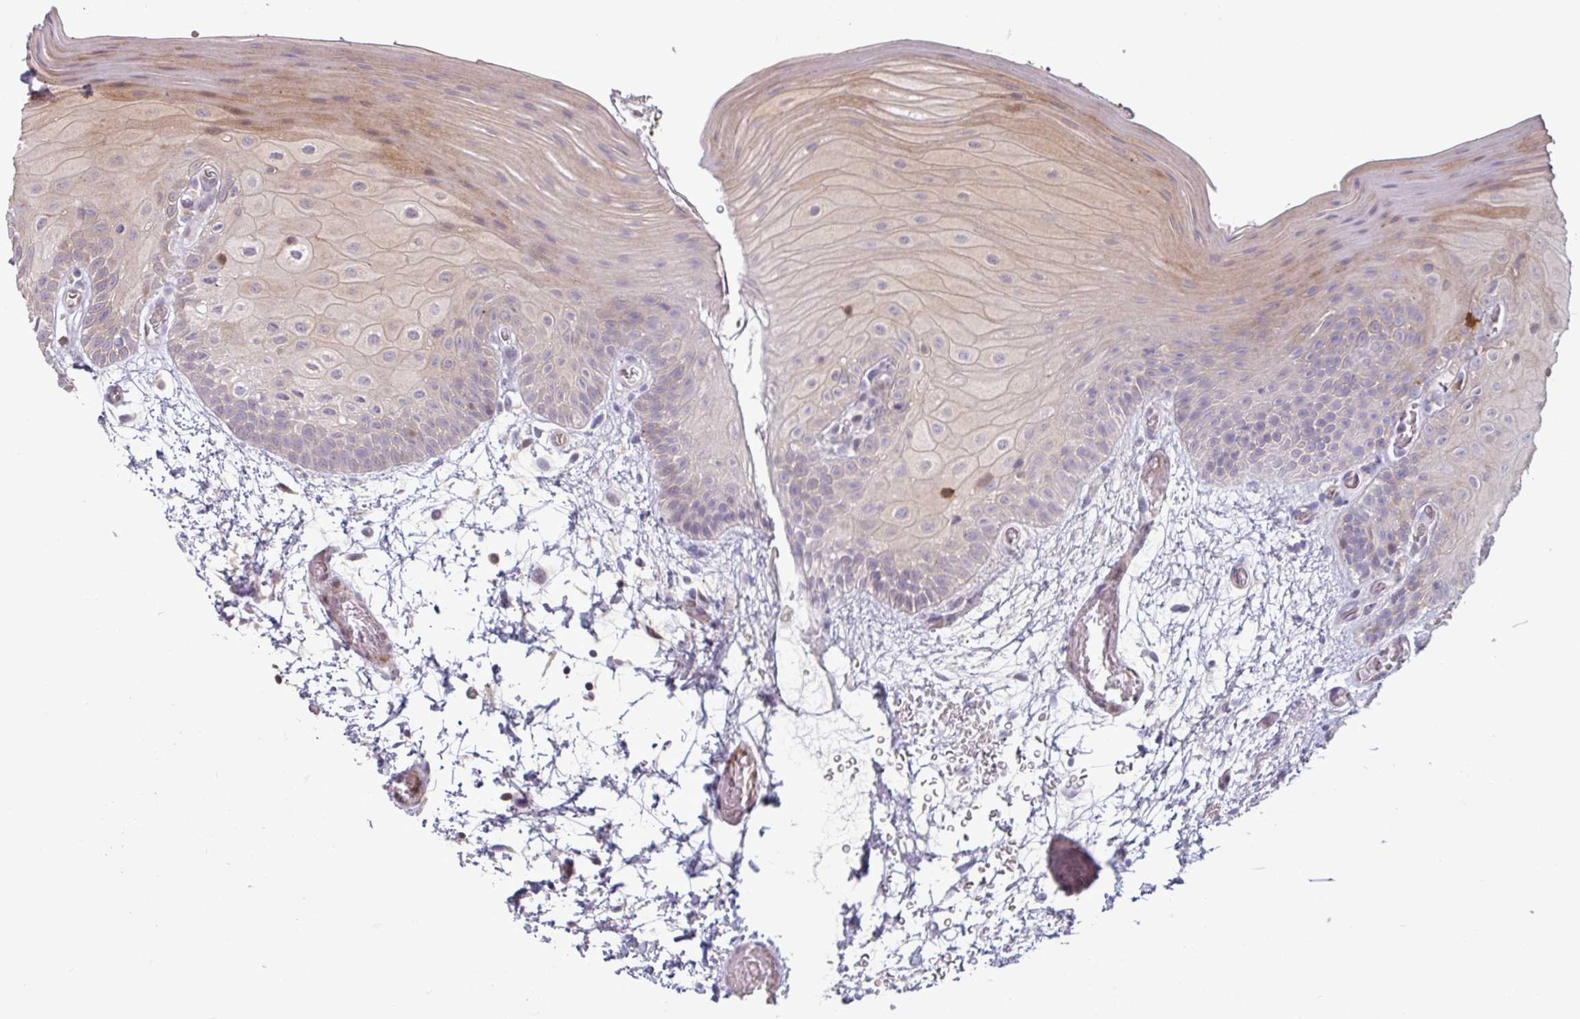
{"staining": {"intensity": "moderate", "quantity": "25%-75%", "location": "cytoplasmic/membranous"}, "tissue": "oral mucosa", "cell_type": "Squamous epithelial cells", "image_type": "normal", "snomed": [{"axis": "morphology", "description": "Normal tissue, NOS"}, {"axis": "morphology", "description": "Squamous cell carcinoma, NOS"}, {"axis": "topography", "description": "Oral tissue"}, {"axis": "topography", "description": "Tounge, NOS"}, {"axis": "topography", "description": "Head-Neck"}], "caption": "This micrograph demonstrates immunohistochemistry (IHC) staining of benign oral mucosa, with medium moderate cytoplasmic/membranous positivity in approximately 25%-75% of squamous epithelial cells.", "gene": "SEC61G", "patient": {"sex": "male", "age": 76}}